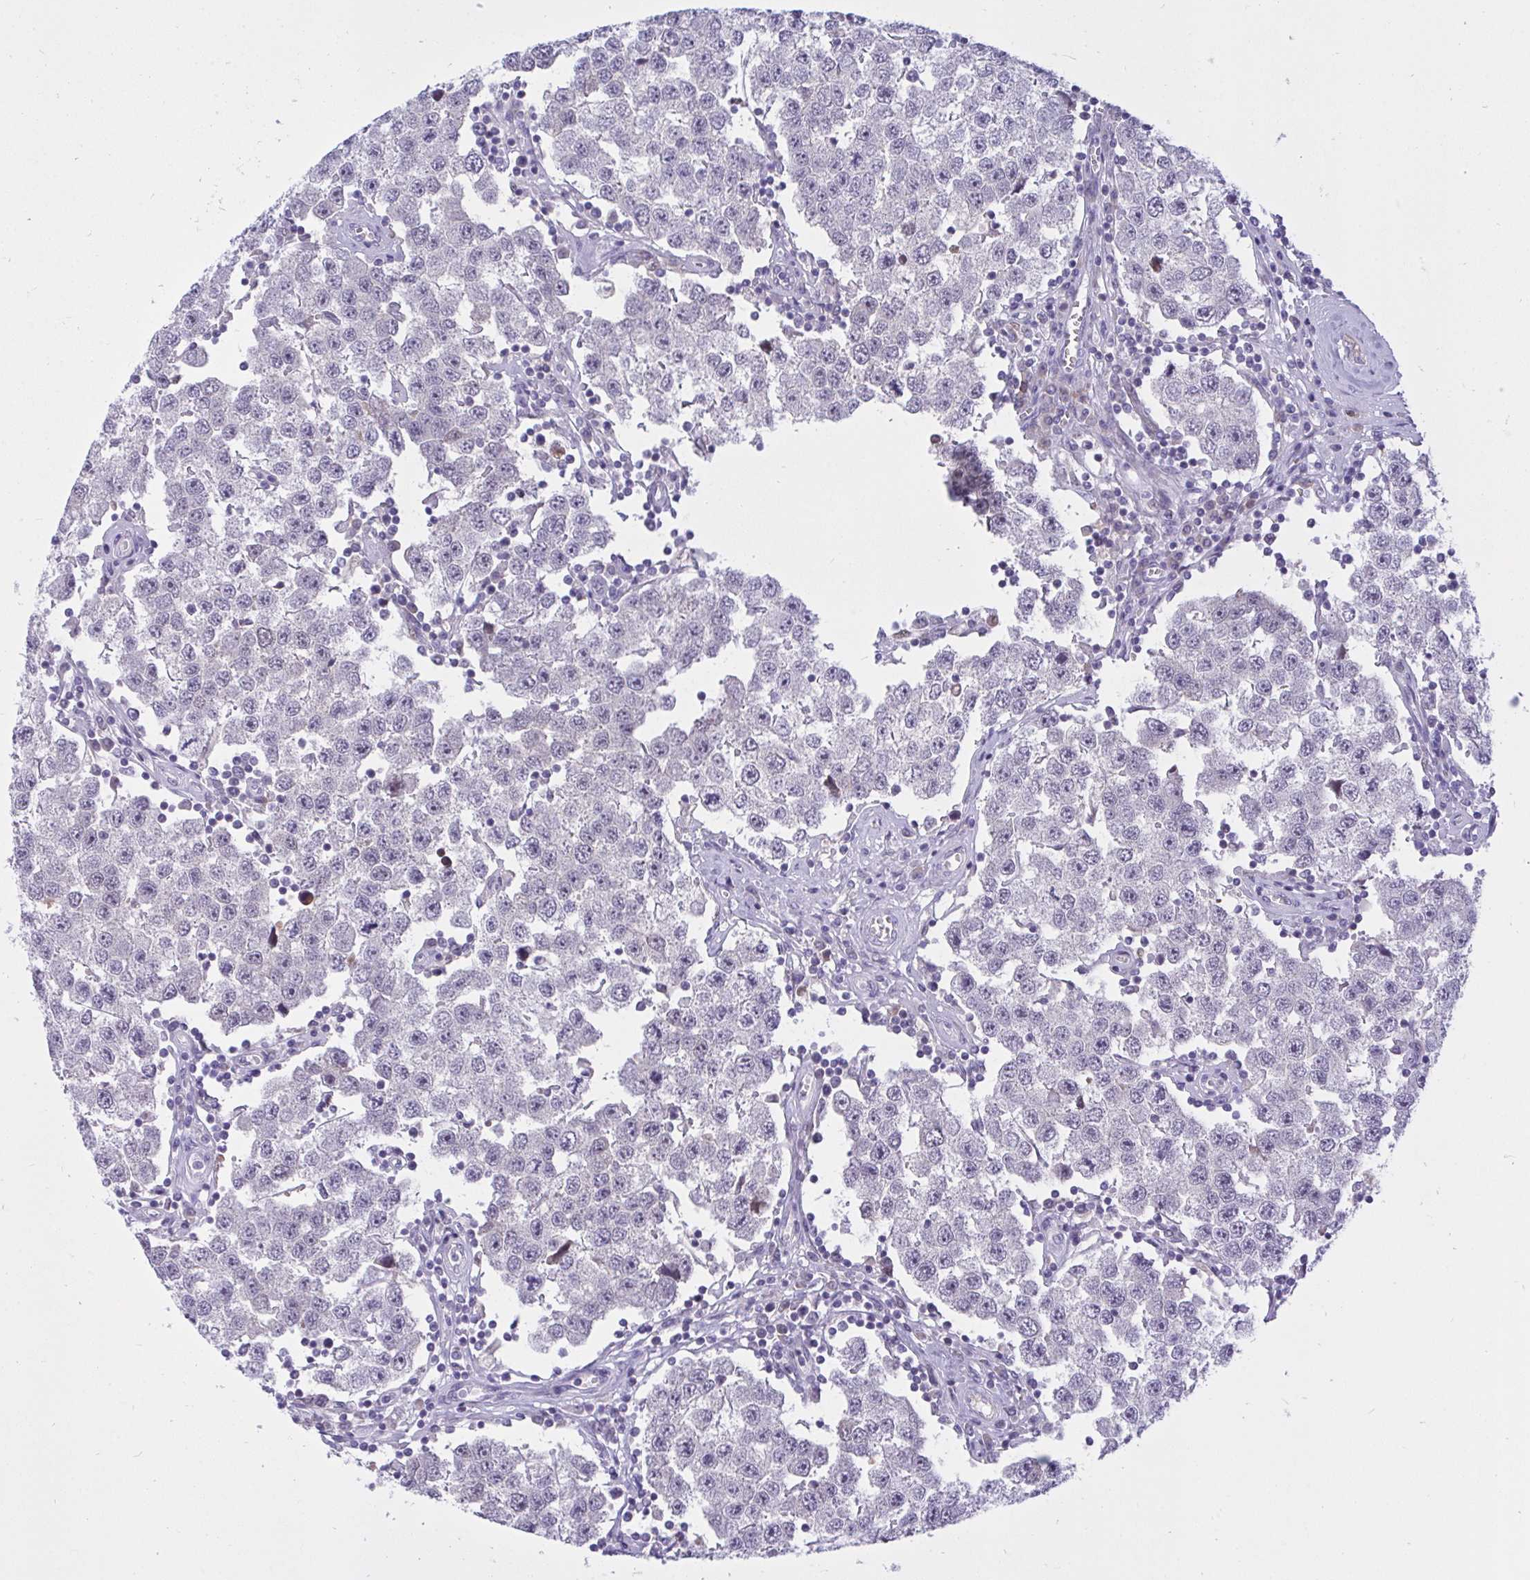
{"staining": {"intensity": "negative", "quantity": "none", "location": "none"}, "tissue": "testis cancer", "cell_type": "Tumor cells", "image_type": "cancer", "snomed": [{"axis": "morphology", "description": "Seminoma, NOS"}, {"axis": "topography", "description": "Testis"}], "caption": "DAB (3,3'-diaminobenzidine) immunohistochemical staining of testis cancer shows no significant staining in tumor cells.", "gene": "EPOP", "patient": {"sex": "male", "age": 34}}